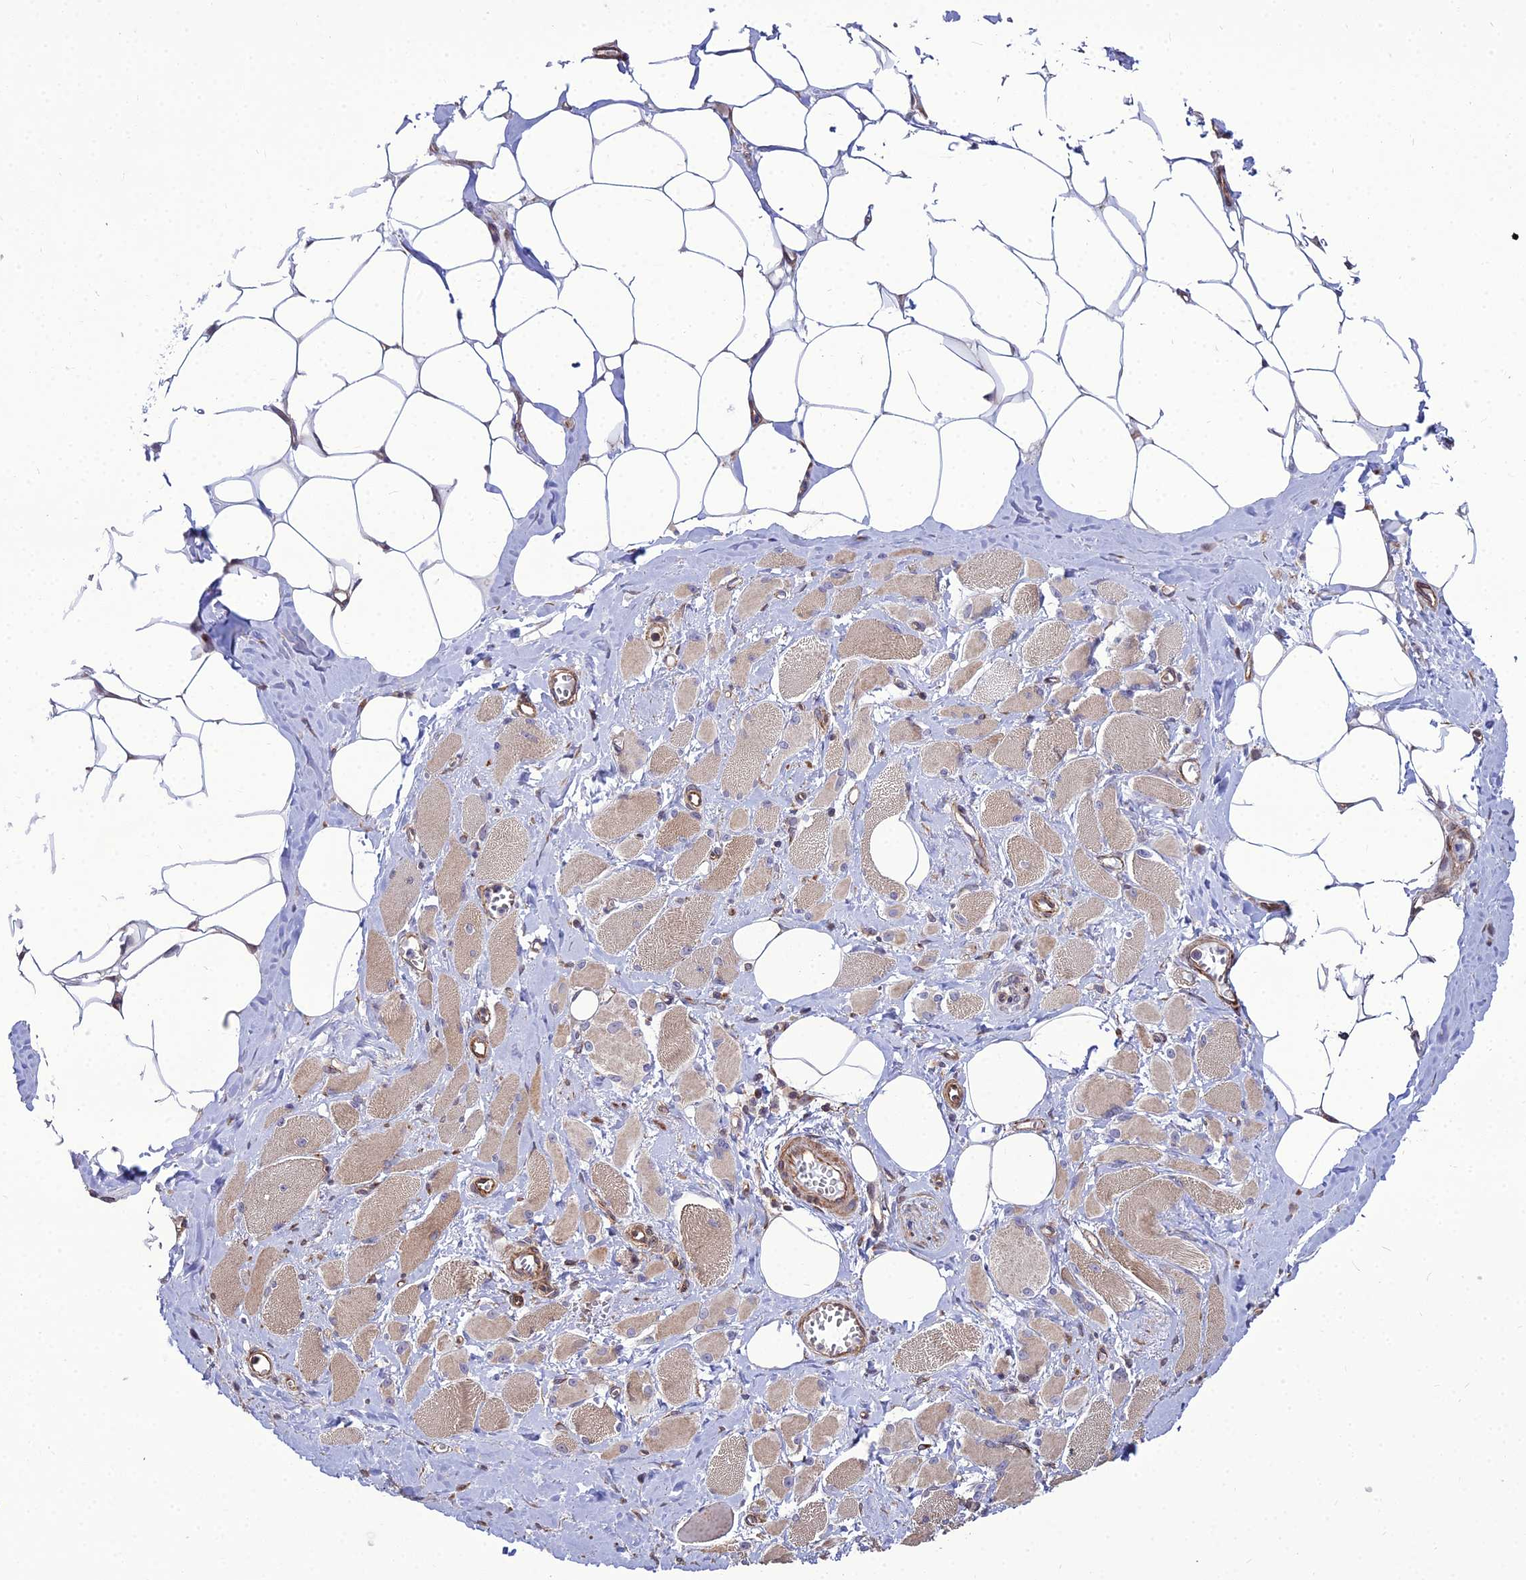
{"staining": {"intensity": "moderate", "quantity": ">75%", "location": "cytoplasmic/membranous"}, "tissue": "skeletal muscle", "cell_type": "Myocytes", "image_type": "normal", "snomed": [{"axis": "morphology", "description": "Normal tissue, NOS"}, {"axis": "morphology", "description": "Basal cell carcinoma"}, {"axis": "topography", "description": "Skeletal muscle"}], "caption": "DAB immunohistochemical staining of unremarkable human skeletal muscle reveals moderate cytoplasmic/membranous protein expression in about >75% of myocytes.", "gene": "TSPYL2", "patient": {"sex": "female", "age": 64}}